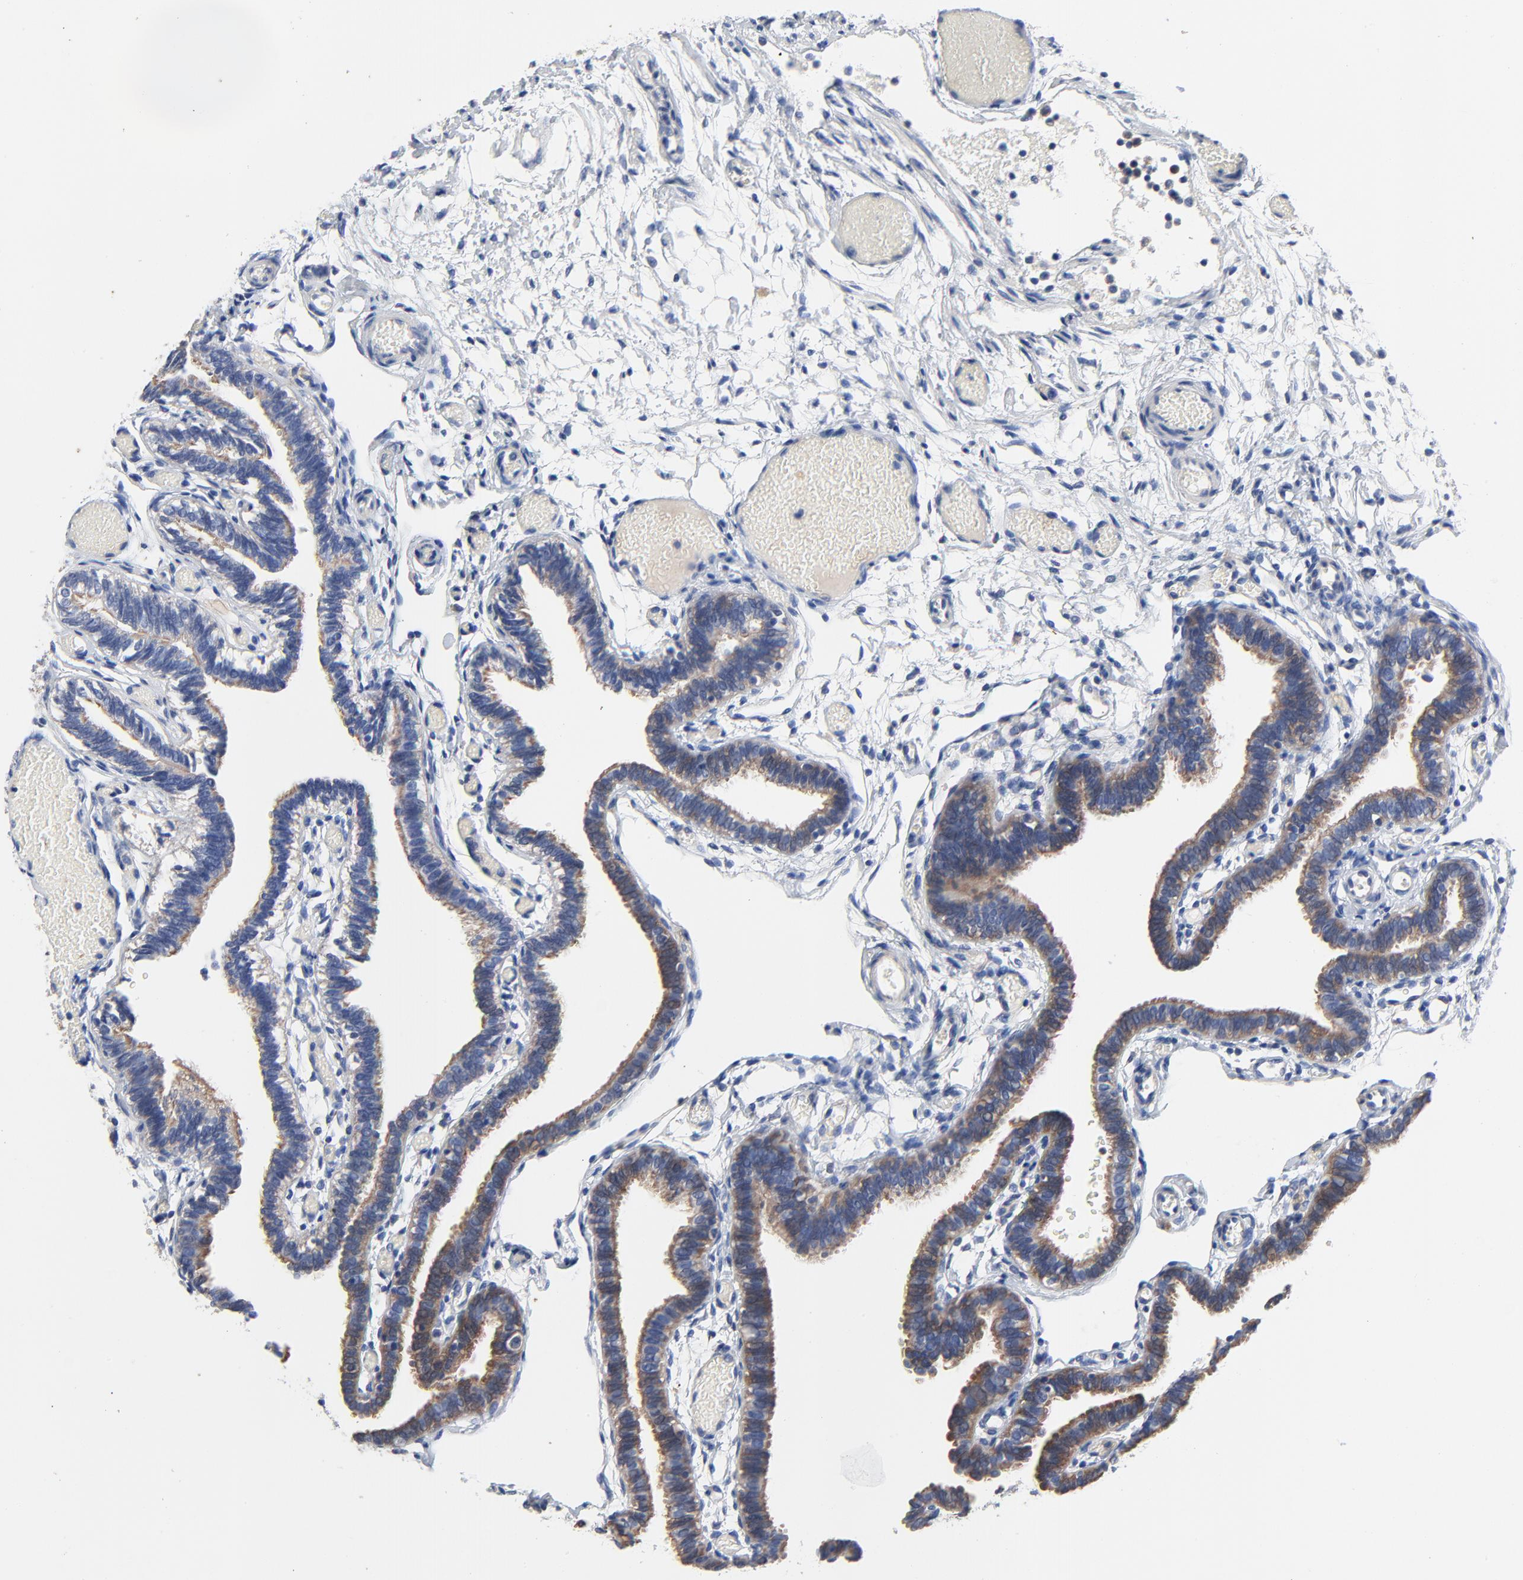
{"staining": {"intensity": "moderate", "quantity": "25%-75%", "location": "cytoplasmic/membranous"}, "tissue": "fallopian tube", "cell_type": "Glandular cells", "image_type": "normal", "snomed": [{"axis": "morphology", "description": "Normal tissue, NOS"}, {"axis": "topography", "description": "Fallopian tube"}], "caption": "High-power microscopy captured an immunohistochemistry (IHC) histopathology image of unremarkable fallopian tube, revealing moderate cytoplasmic/membranous positivity in about 25%-75% of glandular cells.", "gene": "VAV2", "patient": {"sex": "female", "age": 29}}